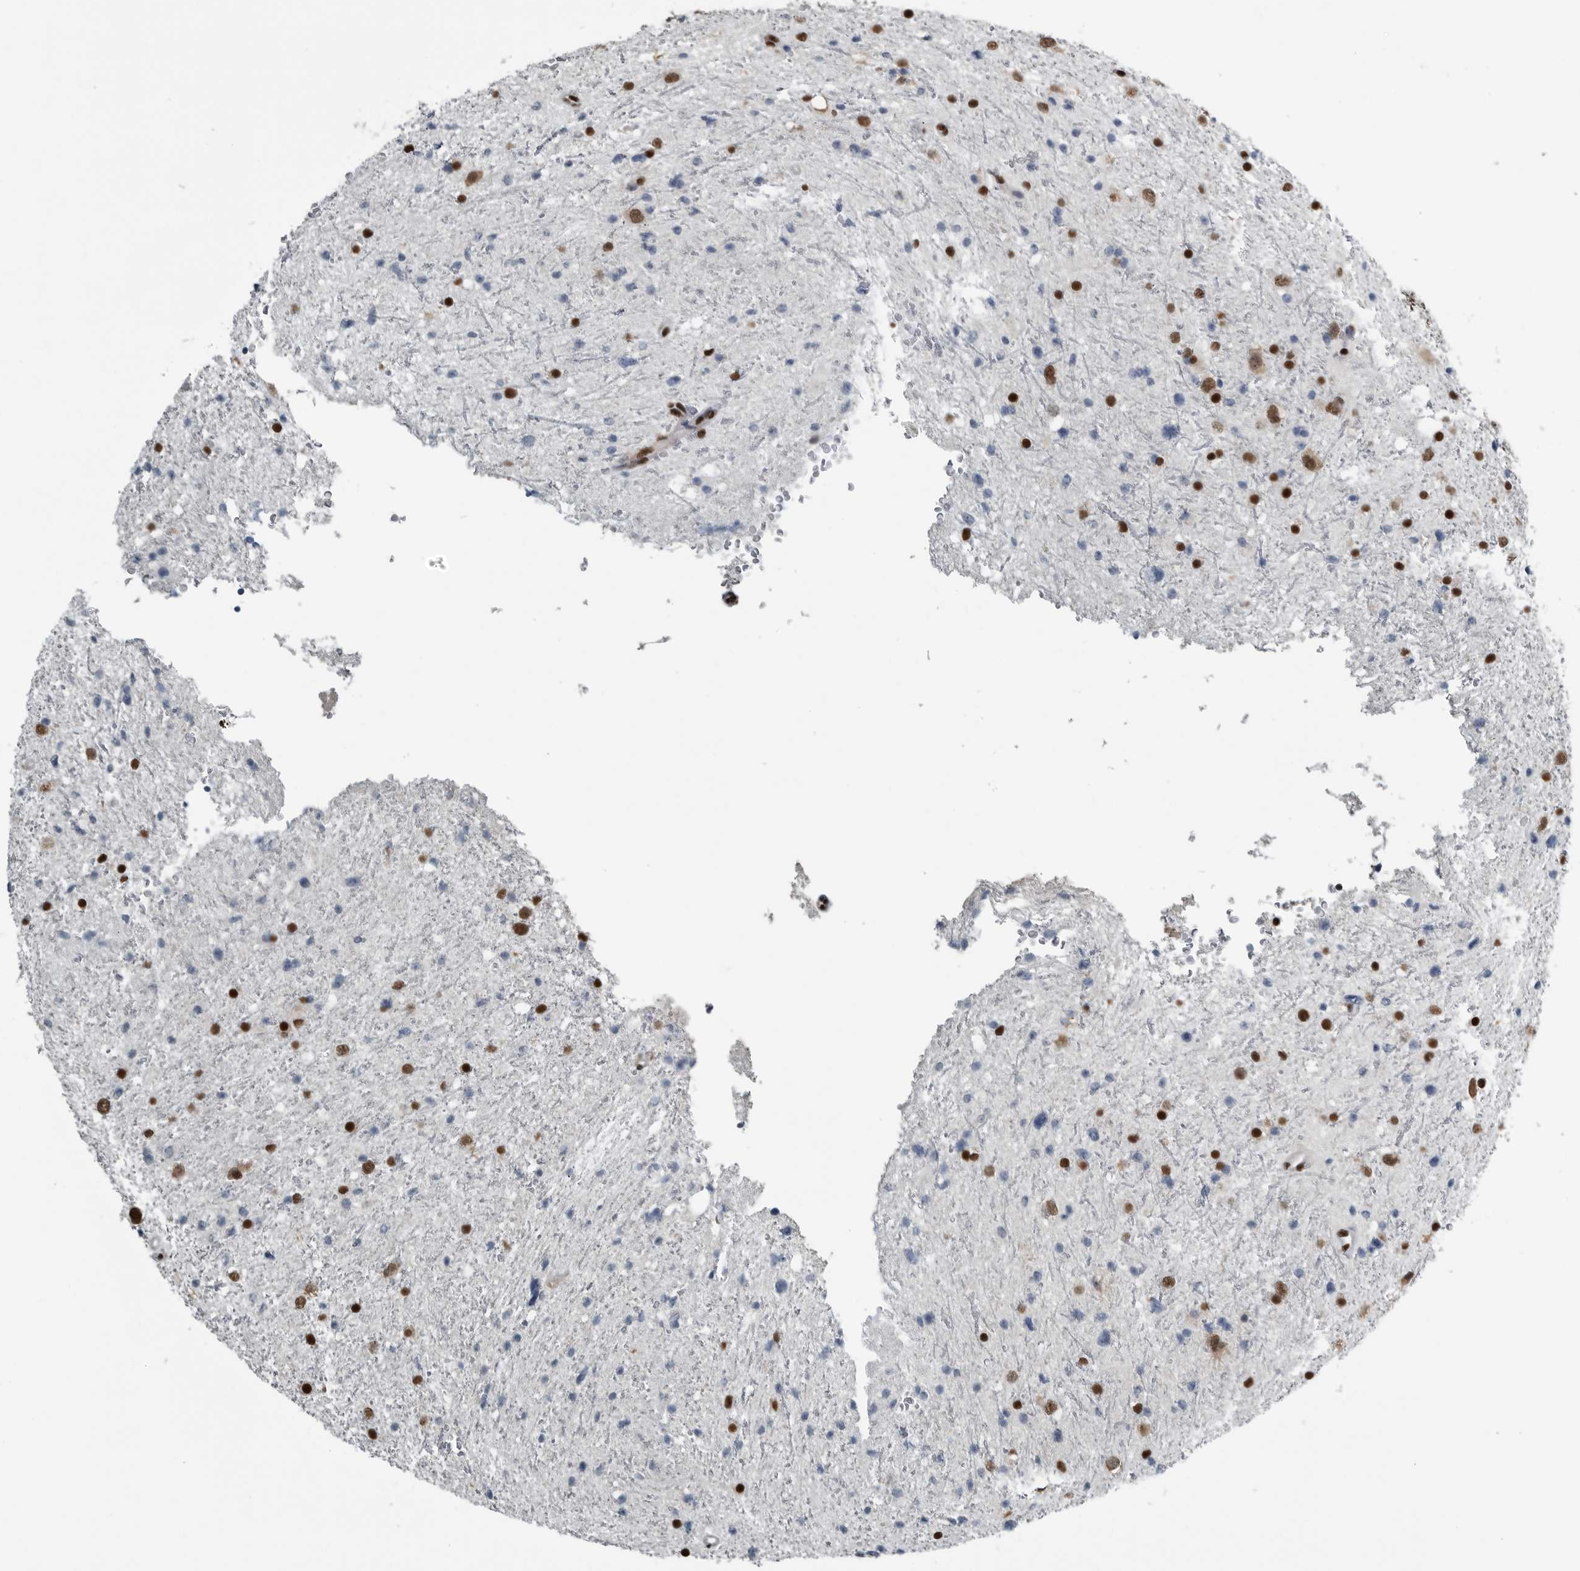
{"staining": {"intensity": "strong", "quantity": "25%-75%", "location": "nuclear"}, "tissue": "glioma", "cell_type": "Tumor cells", "image_type": "cancer", "snomed": [{"axis": "morphology", "description": "Glioma, malignant, Low grade"}, {"axis": "topography", "description": "Brain"}], "caption": "Immunohistochemical staining of human glioma reveals high levels of strong nuclear staining in about 25%-75% of tumor cells.", "gene": "TGS1", "patient": {"sex": "female", "age": 37}}